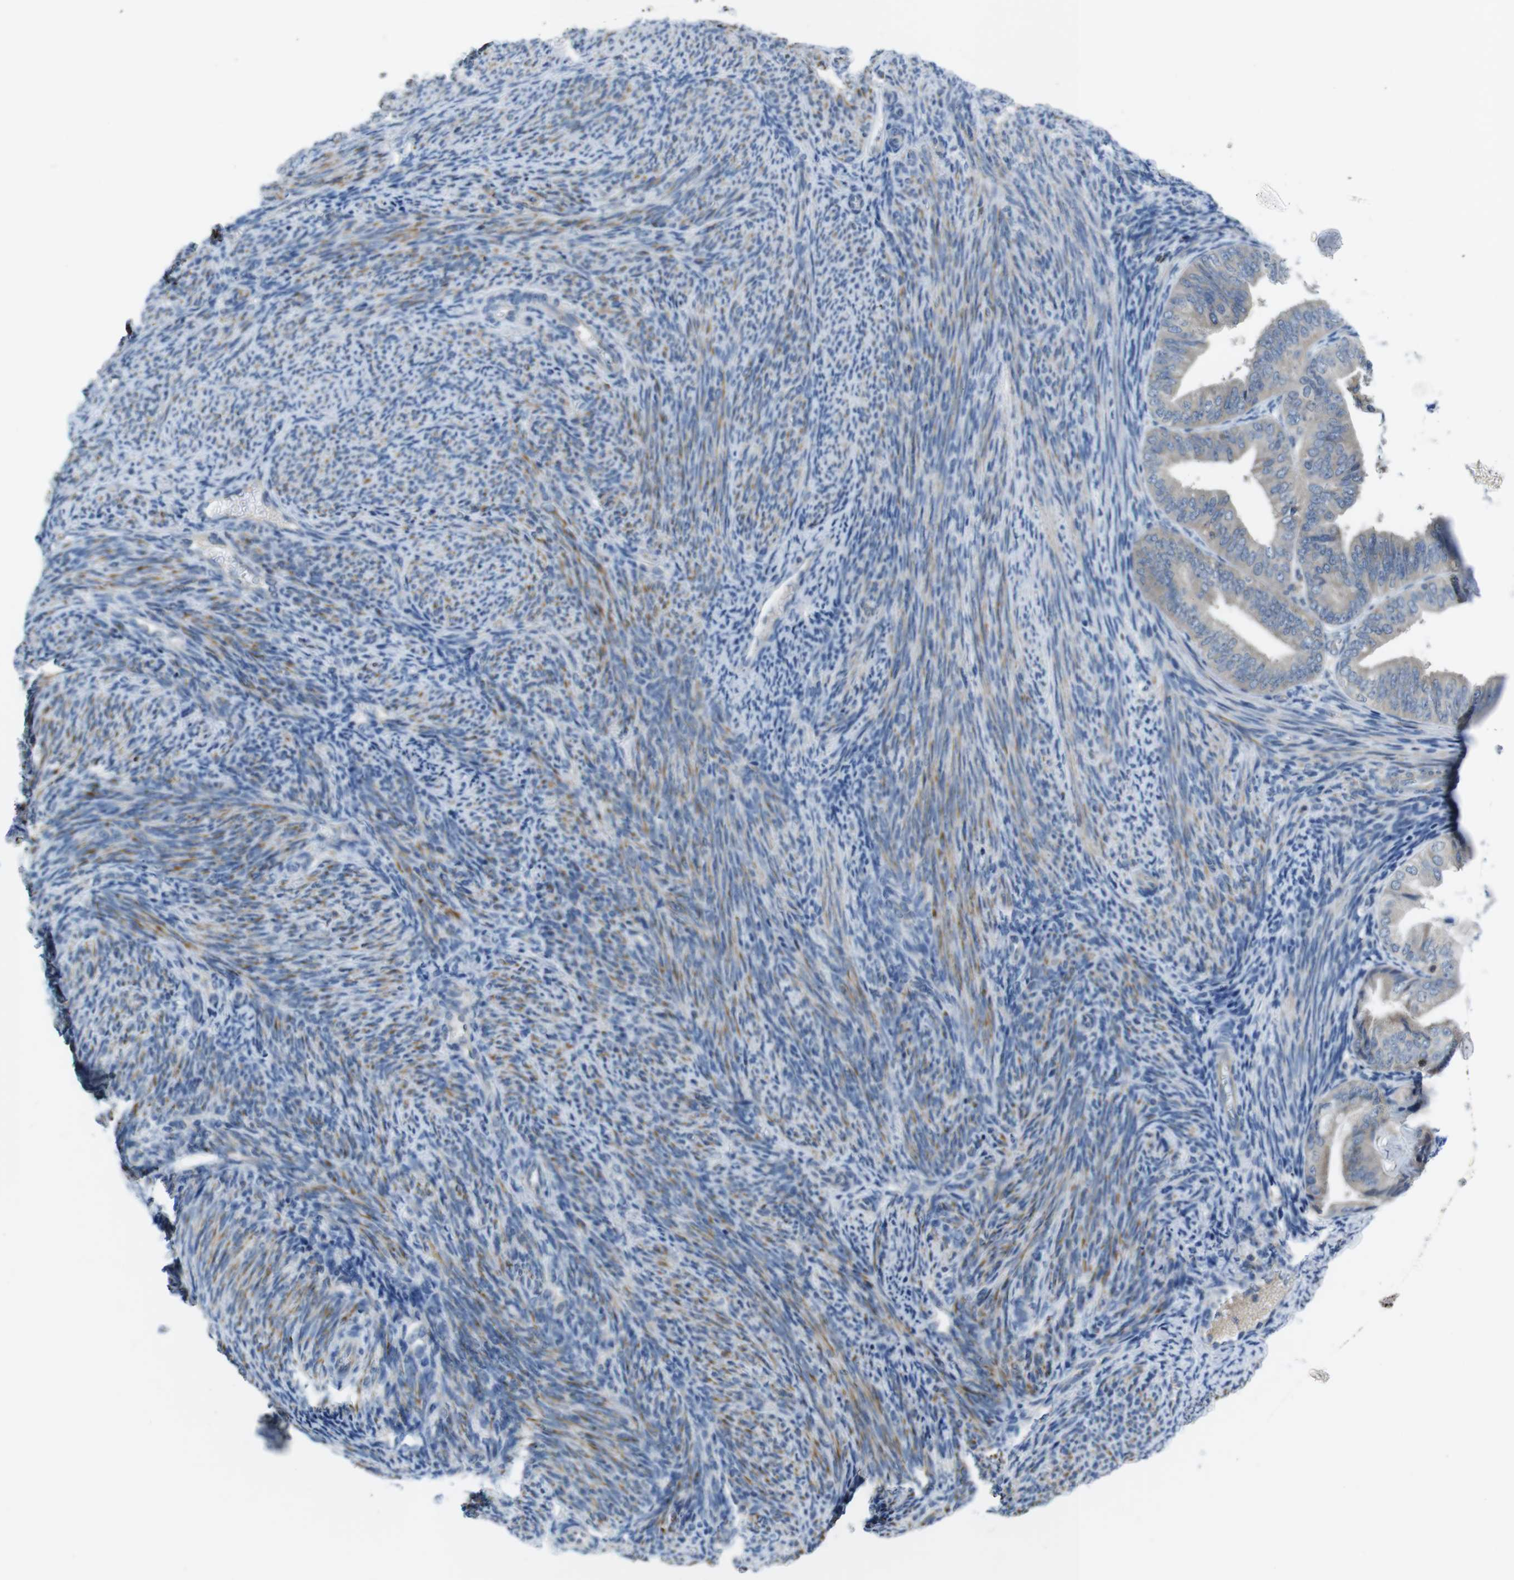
{"staining": {"intensity": "negative", "quantity": "none", "location": "none"}, "tissue": "endometrial cancer", "cell_type": "Tumor cells", "image_type": "cancer", "snomed": [{"axis": "morphology", "description": "Adenocarcinoma, NOS"}, {"axis": "topography", "description": "Endometrium"}], "caption": "Endometrial adenocarcinoma was stained to show a protein in brown. There is no significant staining in tumor cells.", "gene": "PIK3CD", "patient": {"sex": "female", "age": 63}}